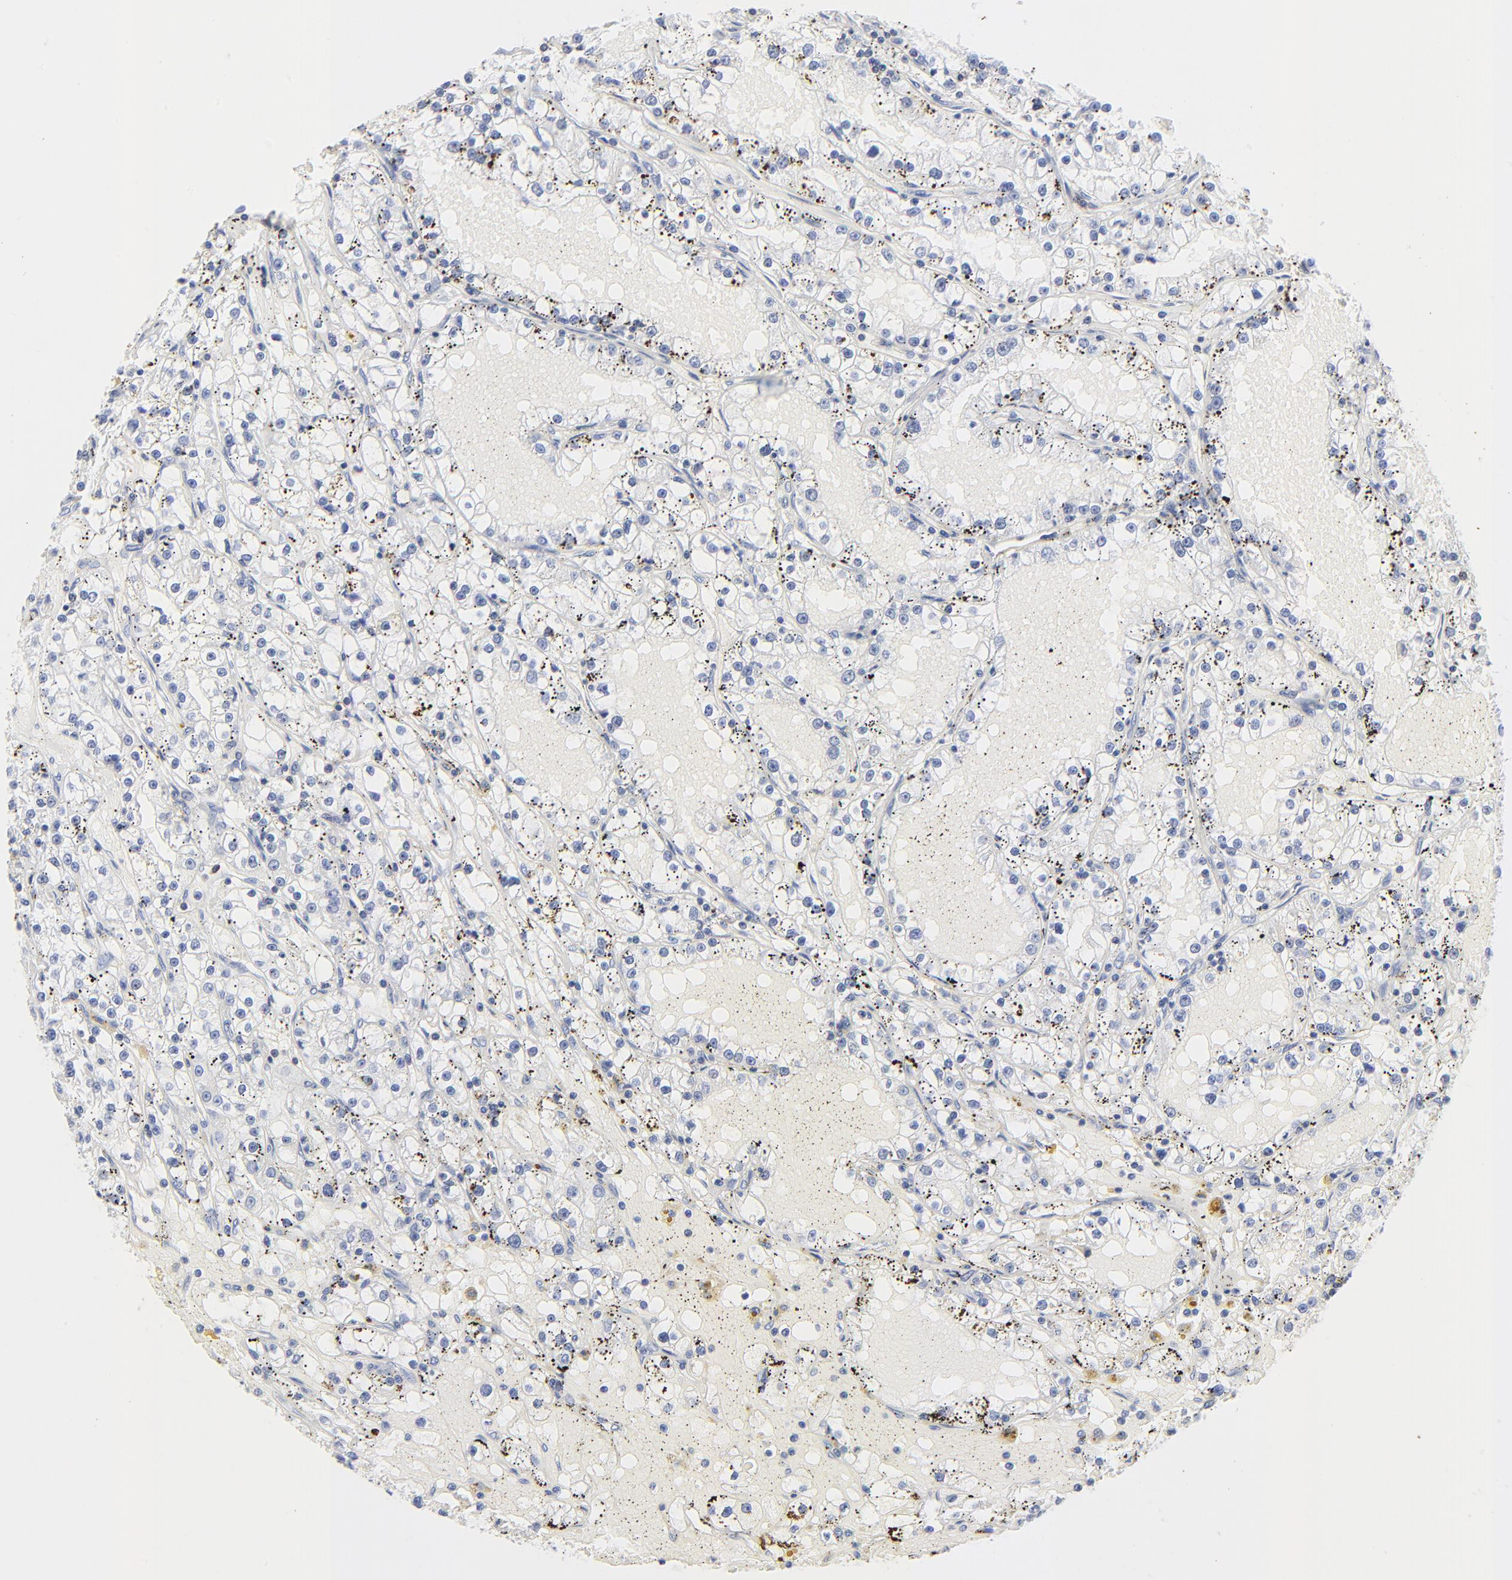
{"staining": {"intensity": "negative", "quantity": "none", "location": "none"}, "tissue": "renal cancer", "cell_type": "Tumor cells", "image_type": "cancer", "snomed": [{"axis": "morphology", "description": "Adenocarcinoma, NOS"}, {"axis": "topography", "description": "Kidney"}], "caption": "An image of renal adenocarcinoma stained for a protein displays no brown staining in tumor cells.", "gene": "LCK", "patient": {"sex": "male", "age": 56}}